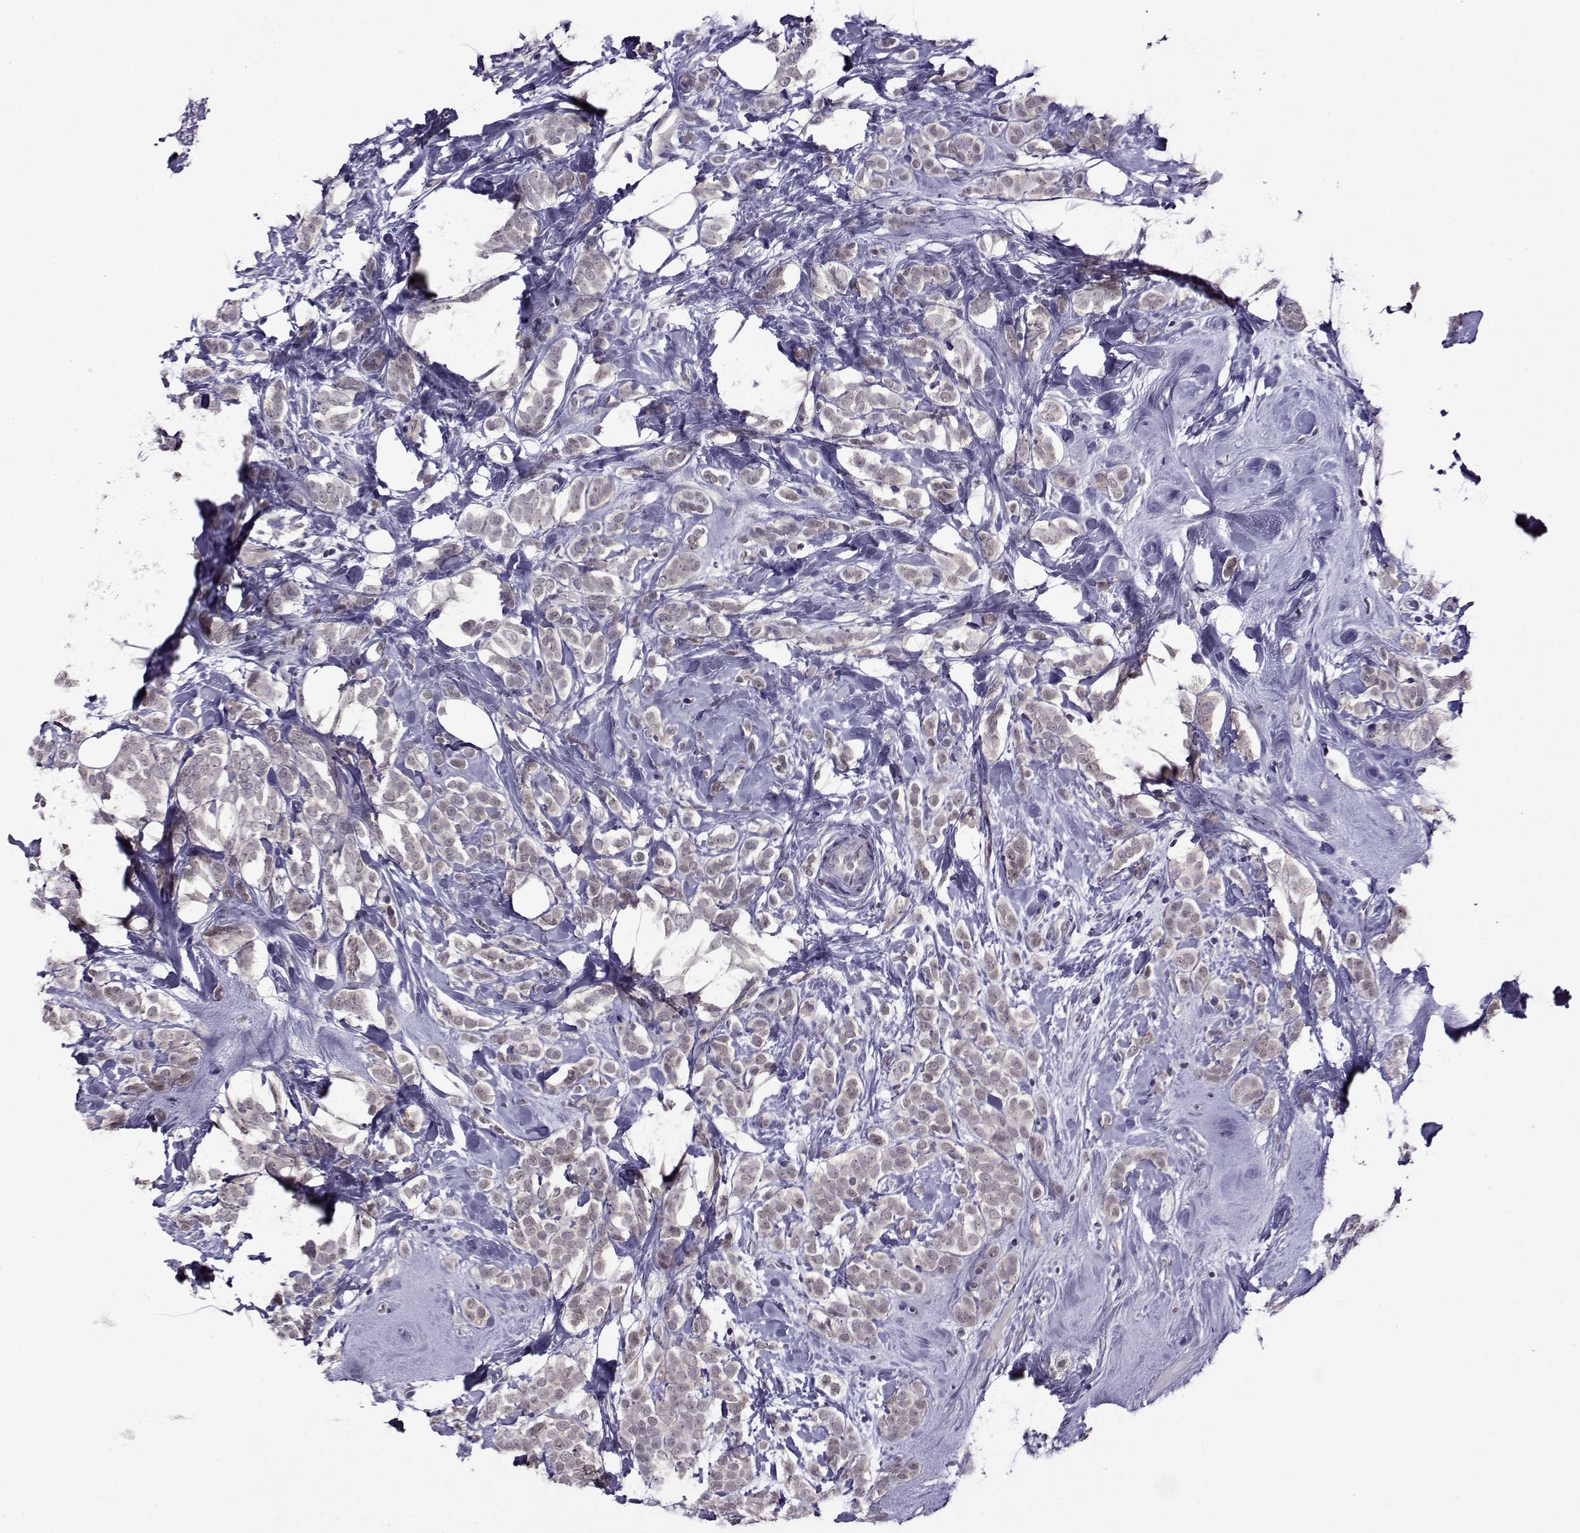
{"staining": {"intensity": "negative", "quantity": "none", "location": "none"}, "tissue": "breast cancer", "cell_type": "Tumor cells", "image_type": "cancer", "snomed": [{"axis": "morphology", "description": "Lobular carcinoma"}, {"axis": "topography", "description": "Breast"}], "caption": "Breast cancer stained for a protein using immunohistochemistry (IHC) displays no expression tumor cells.", "gene": "DDX20", "patient": {"sex": "female", "age": 49}}